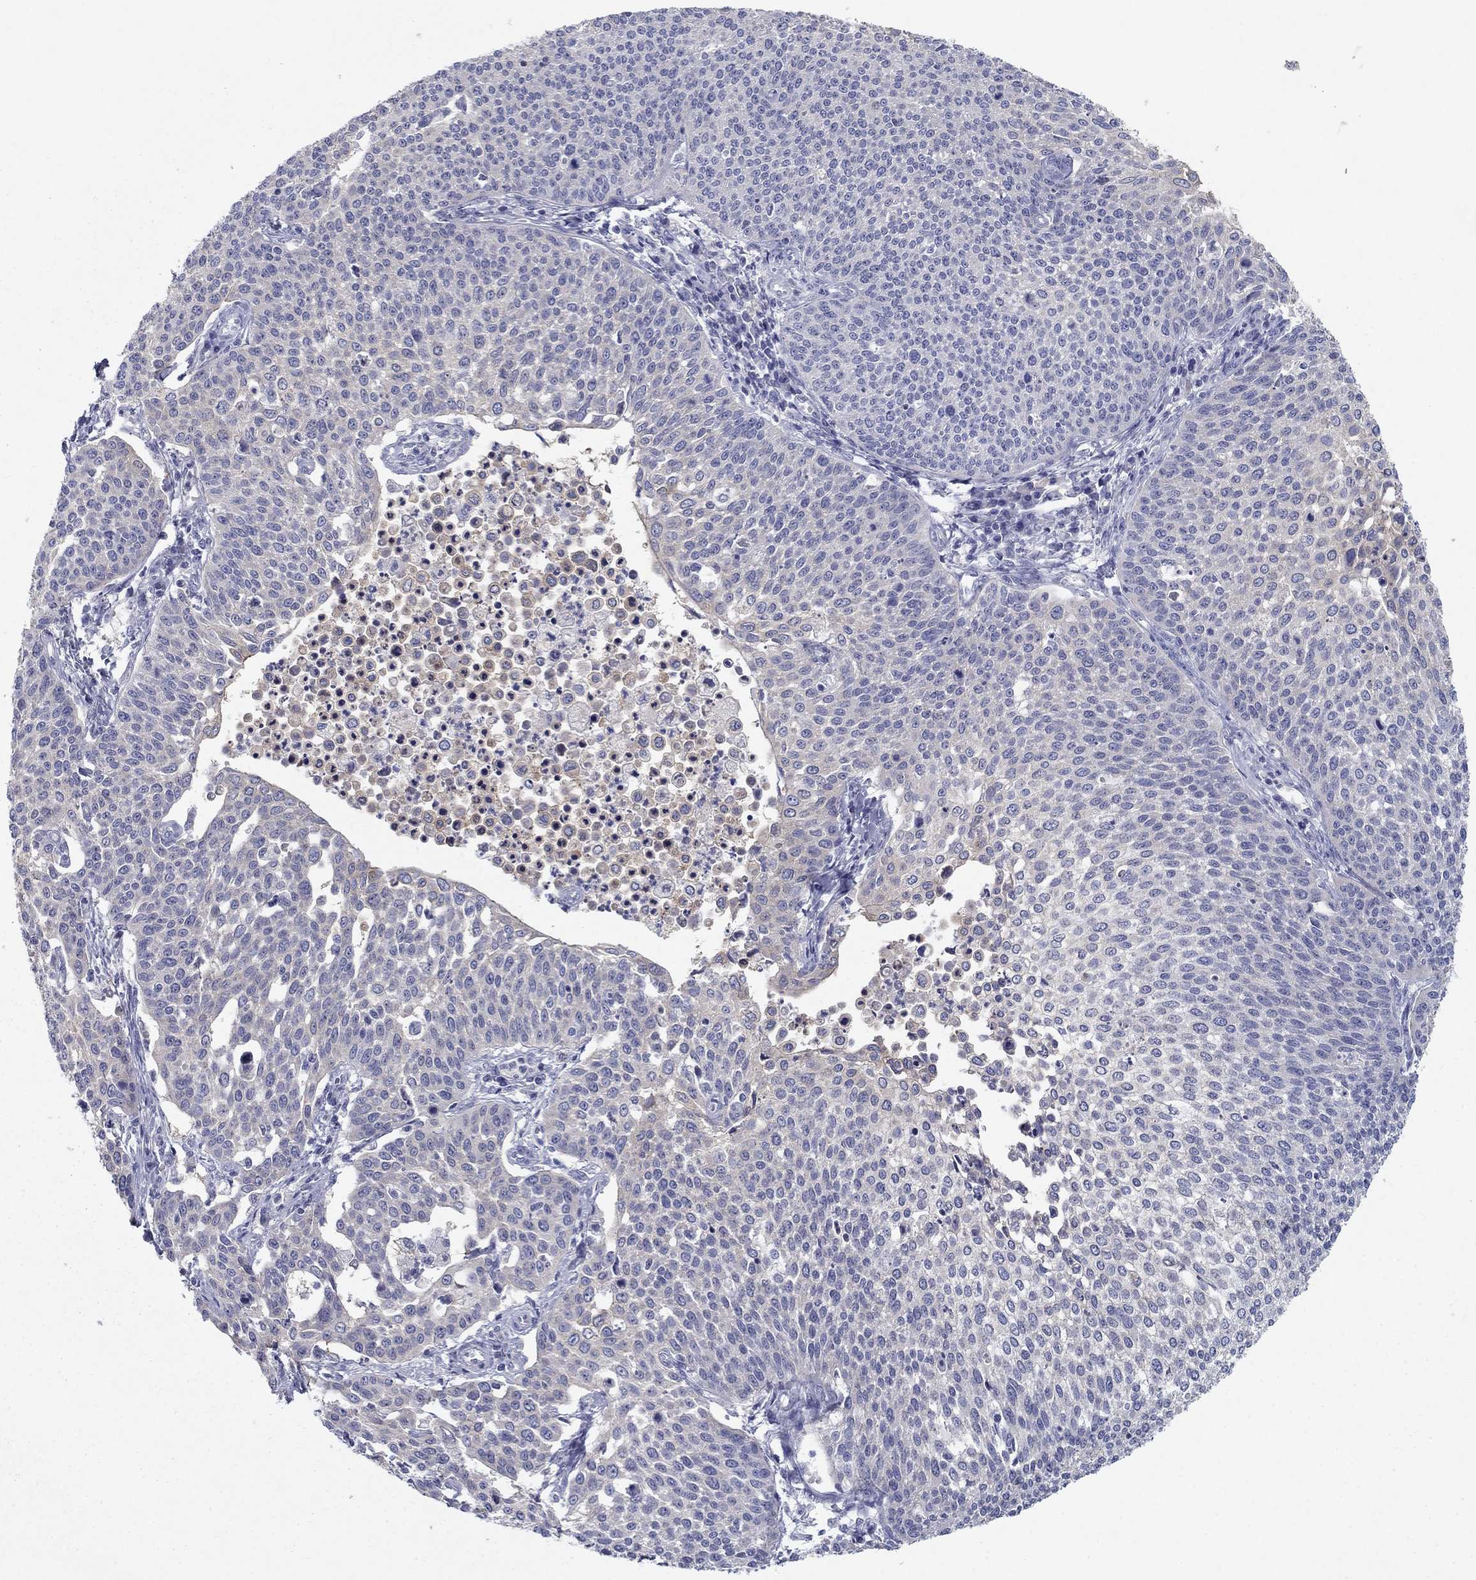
{"staining": {"intensity": "negative", "quantity": "none", "location": "none"}, "tissue": "cervical cancer", "cell_type": "Tumor cells", "image_type": "cancer", "snomed": [{"axis": "morphology", "description": "Squamous cell carcinoma, NOS"}, {"axis": "topography", "description": "Cervix"}], "caption": "This image is of squamous cell carcinoma (cervical) stained with IHC to label a protein in brown with the nuclei are counter-stained blue. There is no positivity in tumor cells.", "gene": "PLS1", "patient": {"sex": "female", "age": 34}}